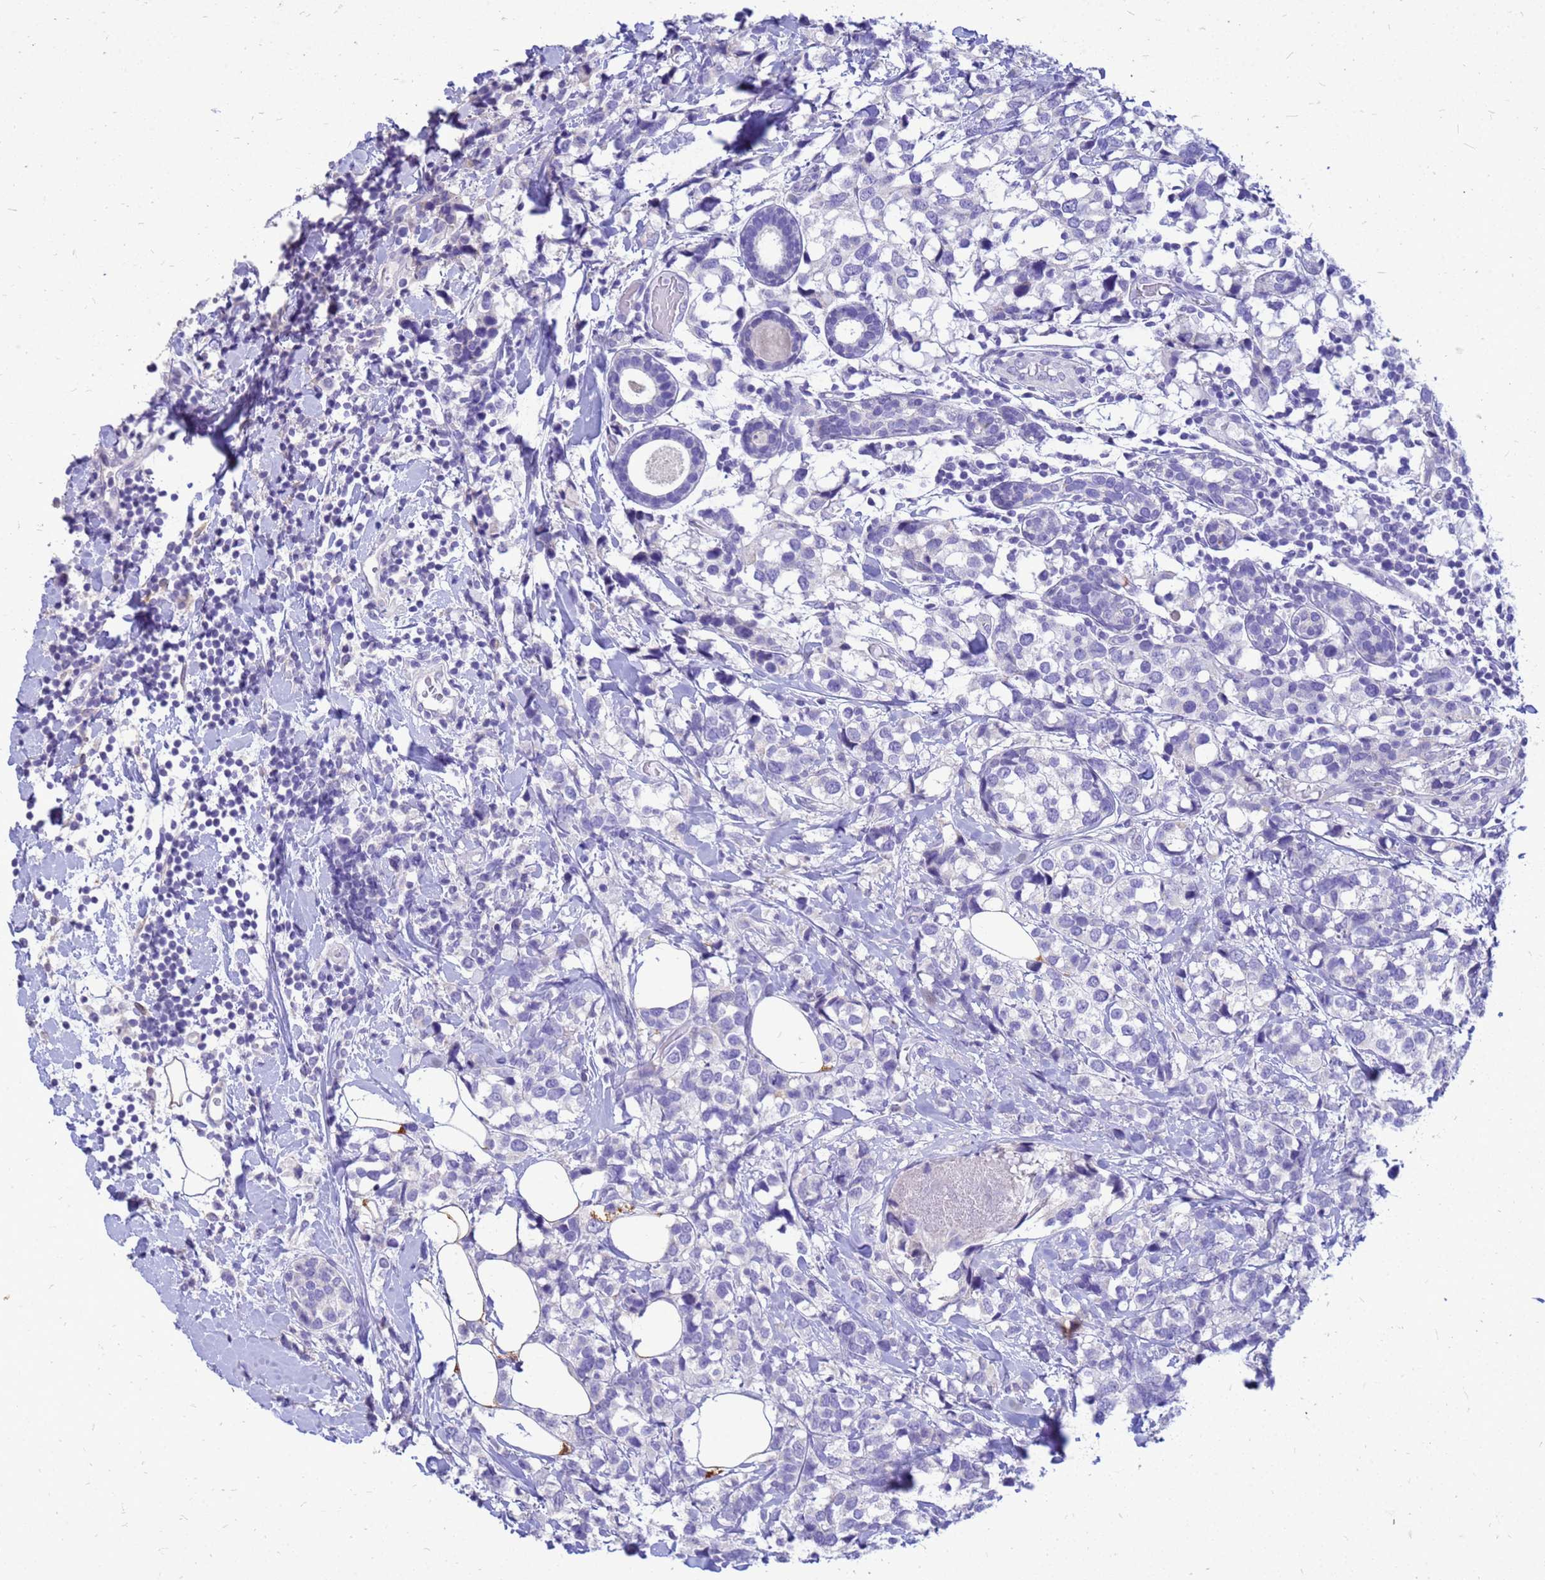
{"staining": {"intensity": "negative", "quantity": "none", "location": "none"}, "tissue": "breast cancer", "cell_type": "Tumor cells", "image_type": "cancer", "snomed": [{"axis": "morphology", "description": "Lobular carcinoma"}, {"axis": "topography", "description": "Breast"}], "caption": "Immunohistochemistry of human breast cancer (lobular carcinoma) reveals no staining in tumor cells.", "gene": "AKR1C1", "patient": {"sex": "female", "age": 59}}